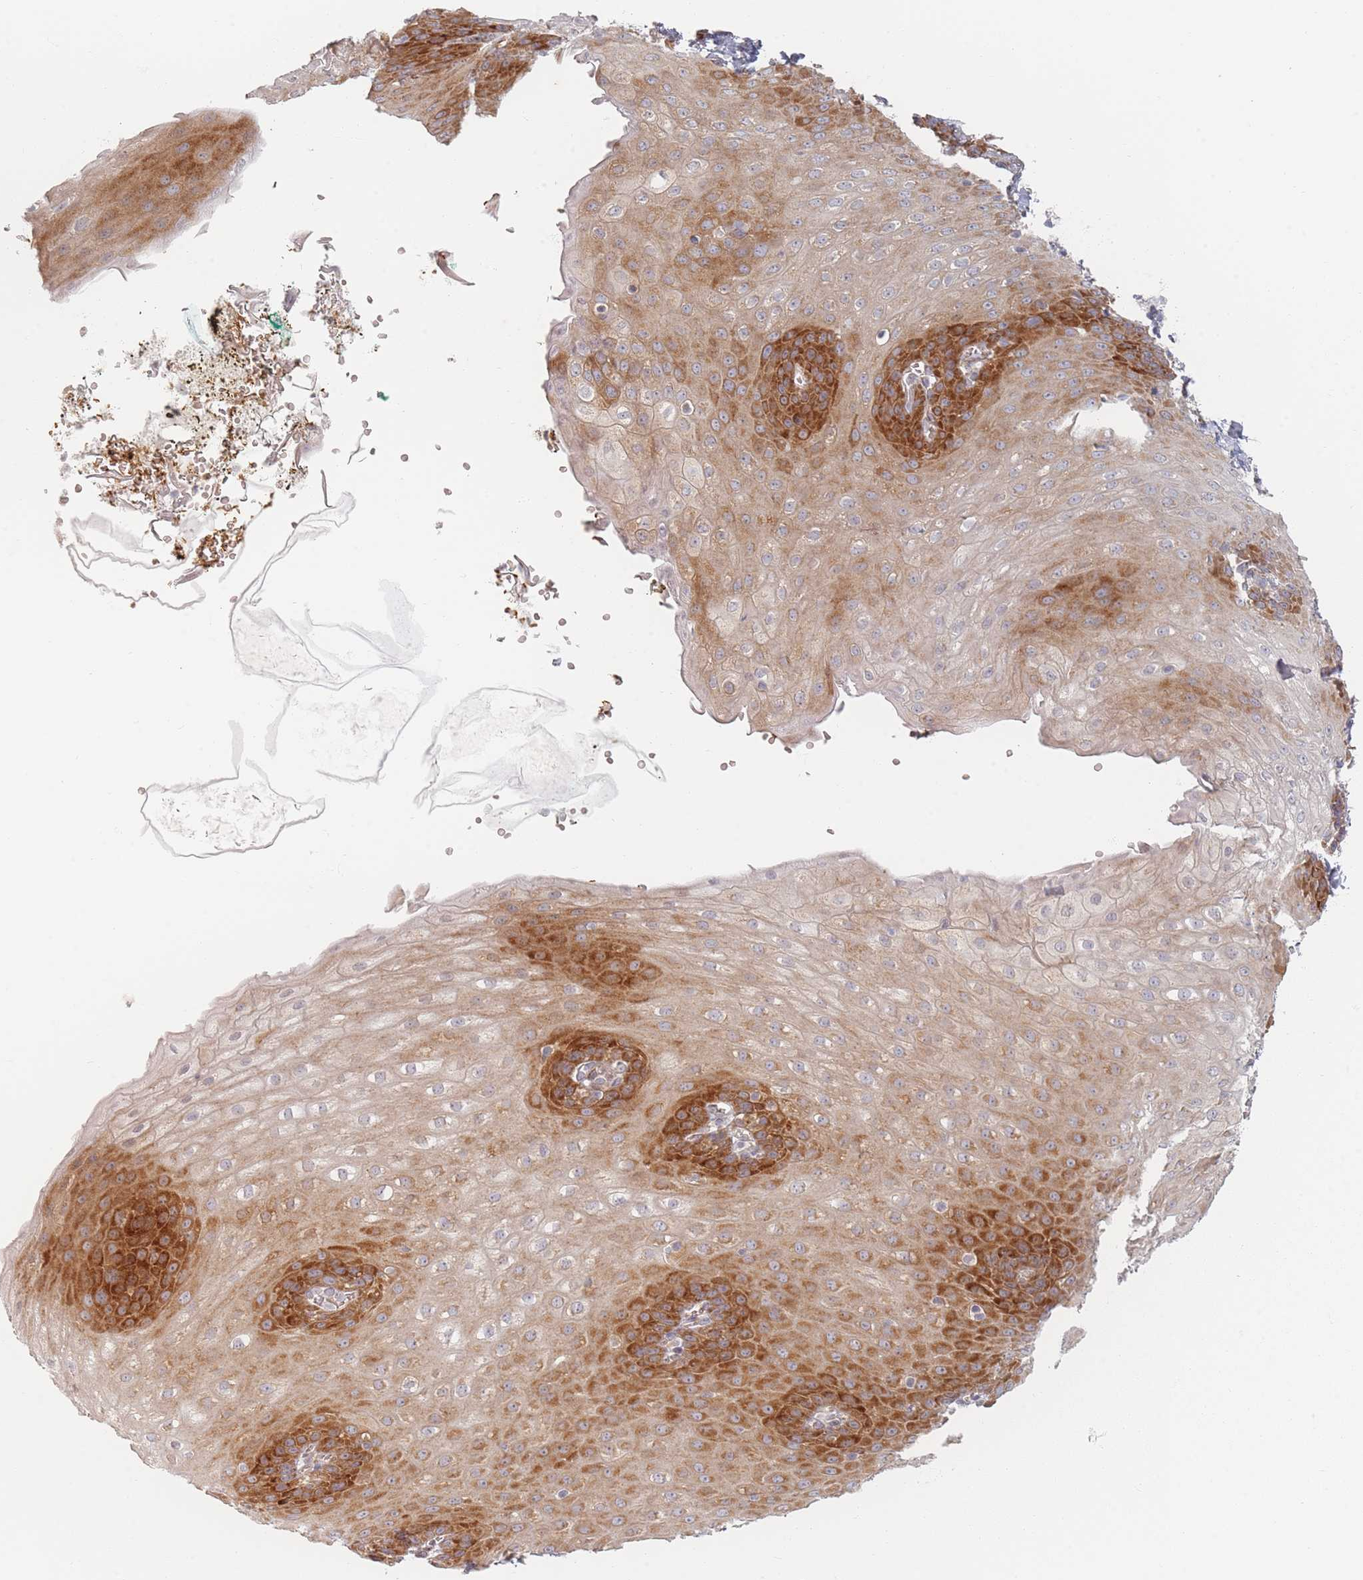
{"staining": {"intensity": "strong", "quantity": "25%-75%", "location": "cytoplasmic/membranous"}, "tissue": "esophagus", "cell_type": "Squamous epithelial cells", "image_type": "normal", "snomed": [{"axis": "morphology", "description": "Normal tissue, NOS"}, {"axis": "topography", "description": "Esophagus"}], "caption": "The image shows a brown stain indicating the presence of a protein in the cytoplasmic/membranous of squamous epithelial cells in esophagus. The protein is shown in brown color, while the nuclei are stained blue.", "gene": "ZKSCAN7", "patient": {"sex": "male", "age": 71}}